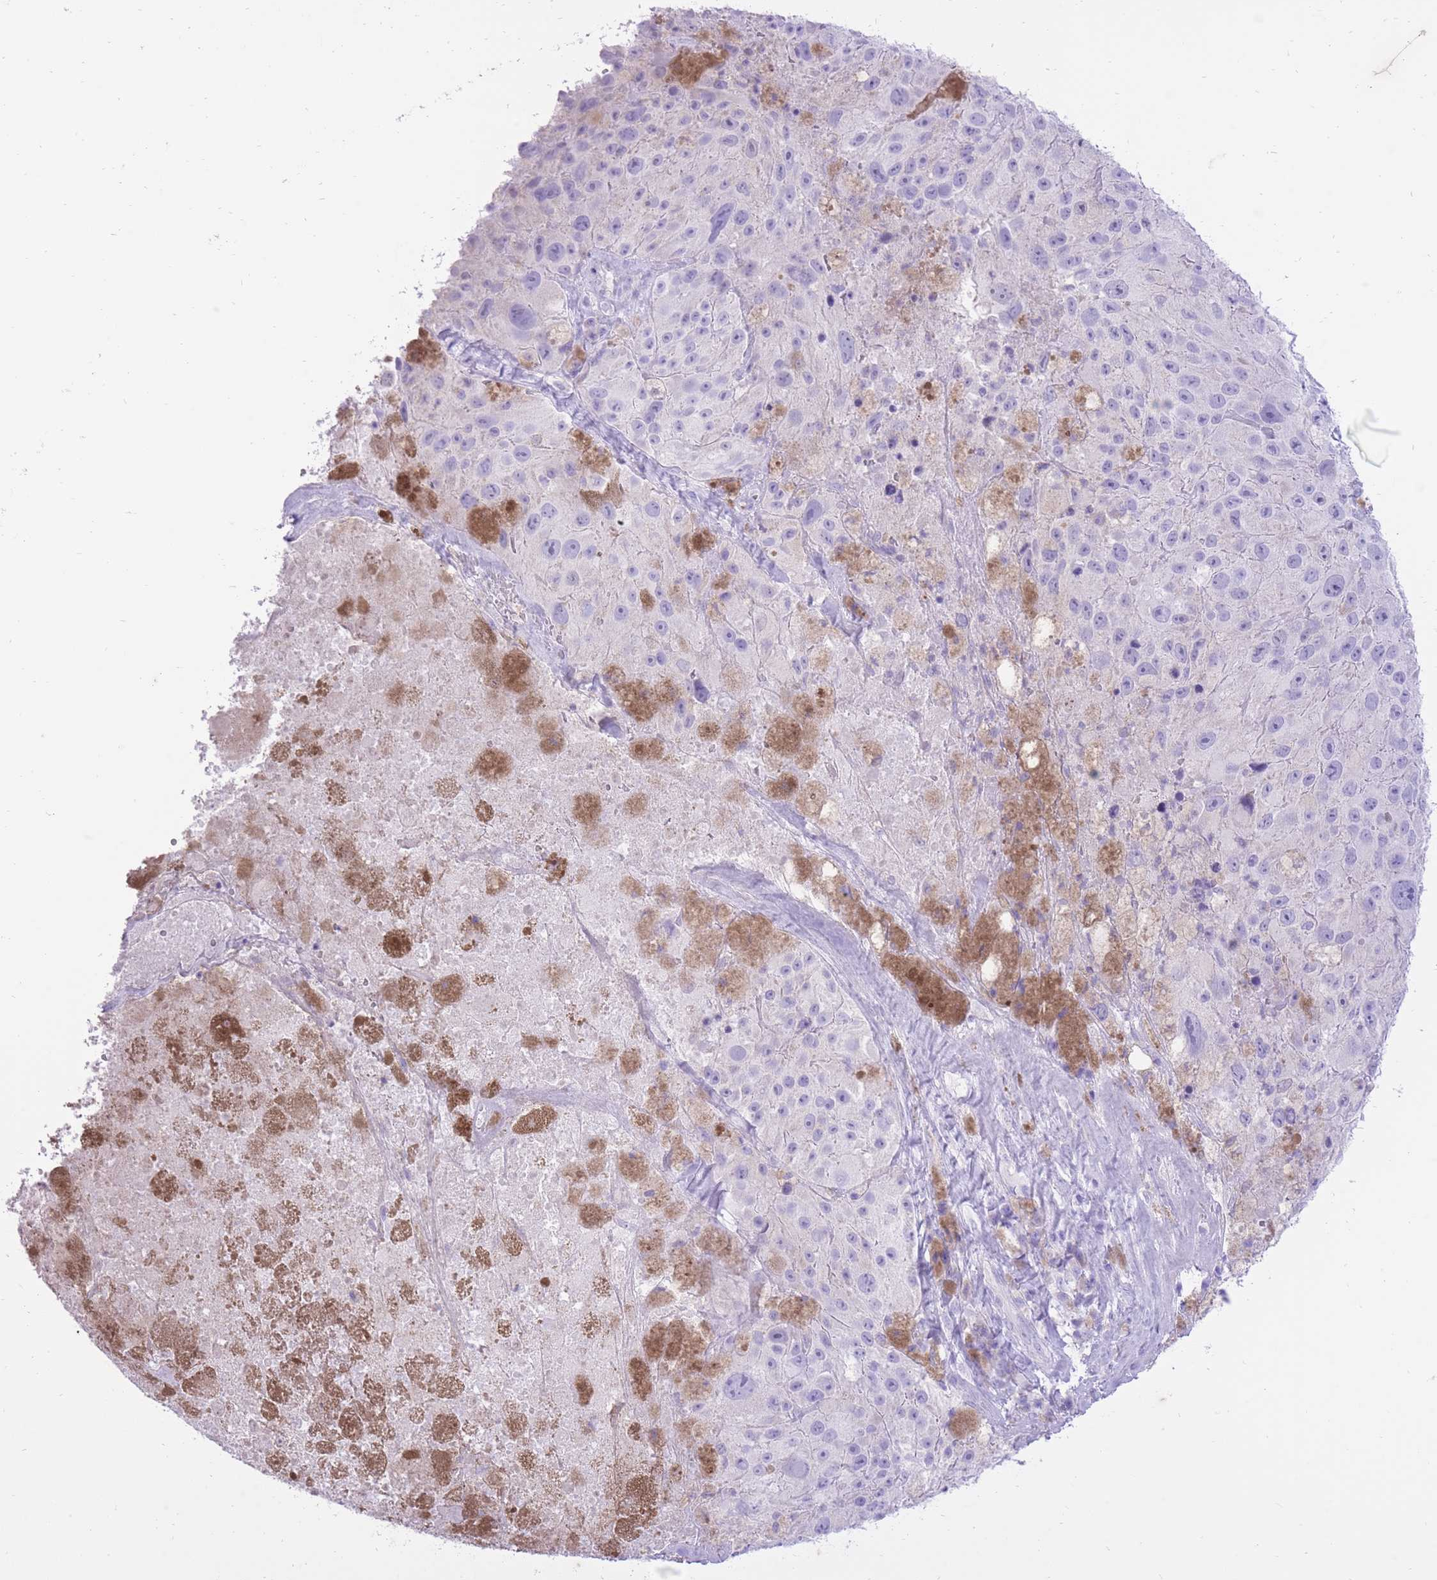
{"staining": {"intensity": "negative", "quantity": "none", "location": "none"}, "tissue": "melanoma", "cell_type": "Tumor cells", "image_type": "cancer", "snomed": [{"axis": "morphology", "description": "Malignant melanoma, Metastatic site"}, {"axis": "topography", "description": "Lymph node"}], "caption": "Tumor cells show no significant staining in melanoma.", "gene": "SLC4A4", "patient": {"sex": "male", "age": 62}}